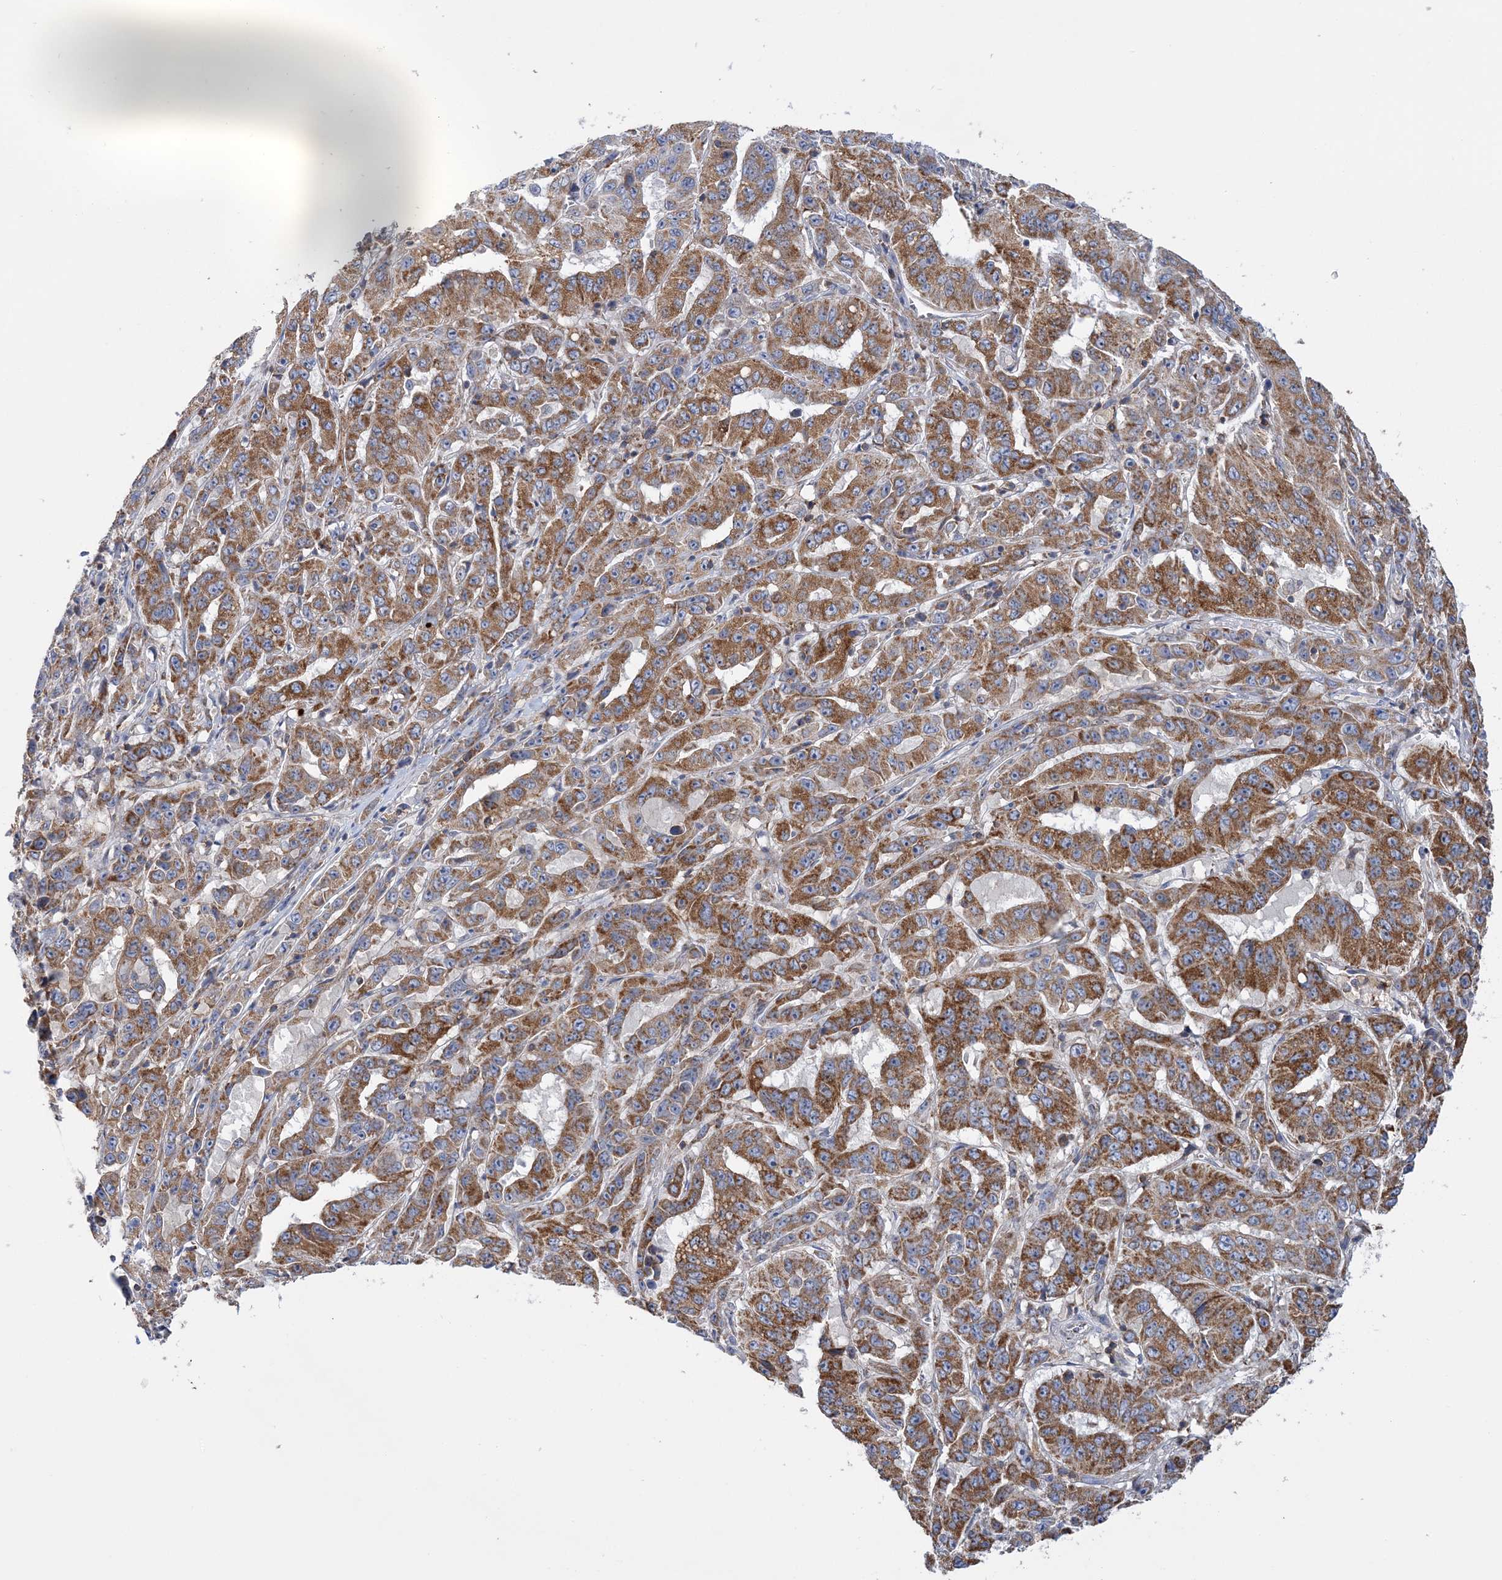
{"staining": {"intensity": "moderate", "quantity": ">75%", "location": "cytoplasmic/membranous"}, "tissue": "pancreatic cancer", "cell_type": "Tumor cells", "image_type": "cancer", "snomed": [{"axis": "morphology", "description": "Adenocarcinoma, NOS"}, {"axis": "topography", "description": "Pancreas"}], "caption": "Tumor cells show medium levels of moderate cytoplasmic/membranous positivity in approximately >75% of cells in pancreatic cancer.", "gene": "TTC32", "patient": {"sex": "male", "age": 63}}